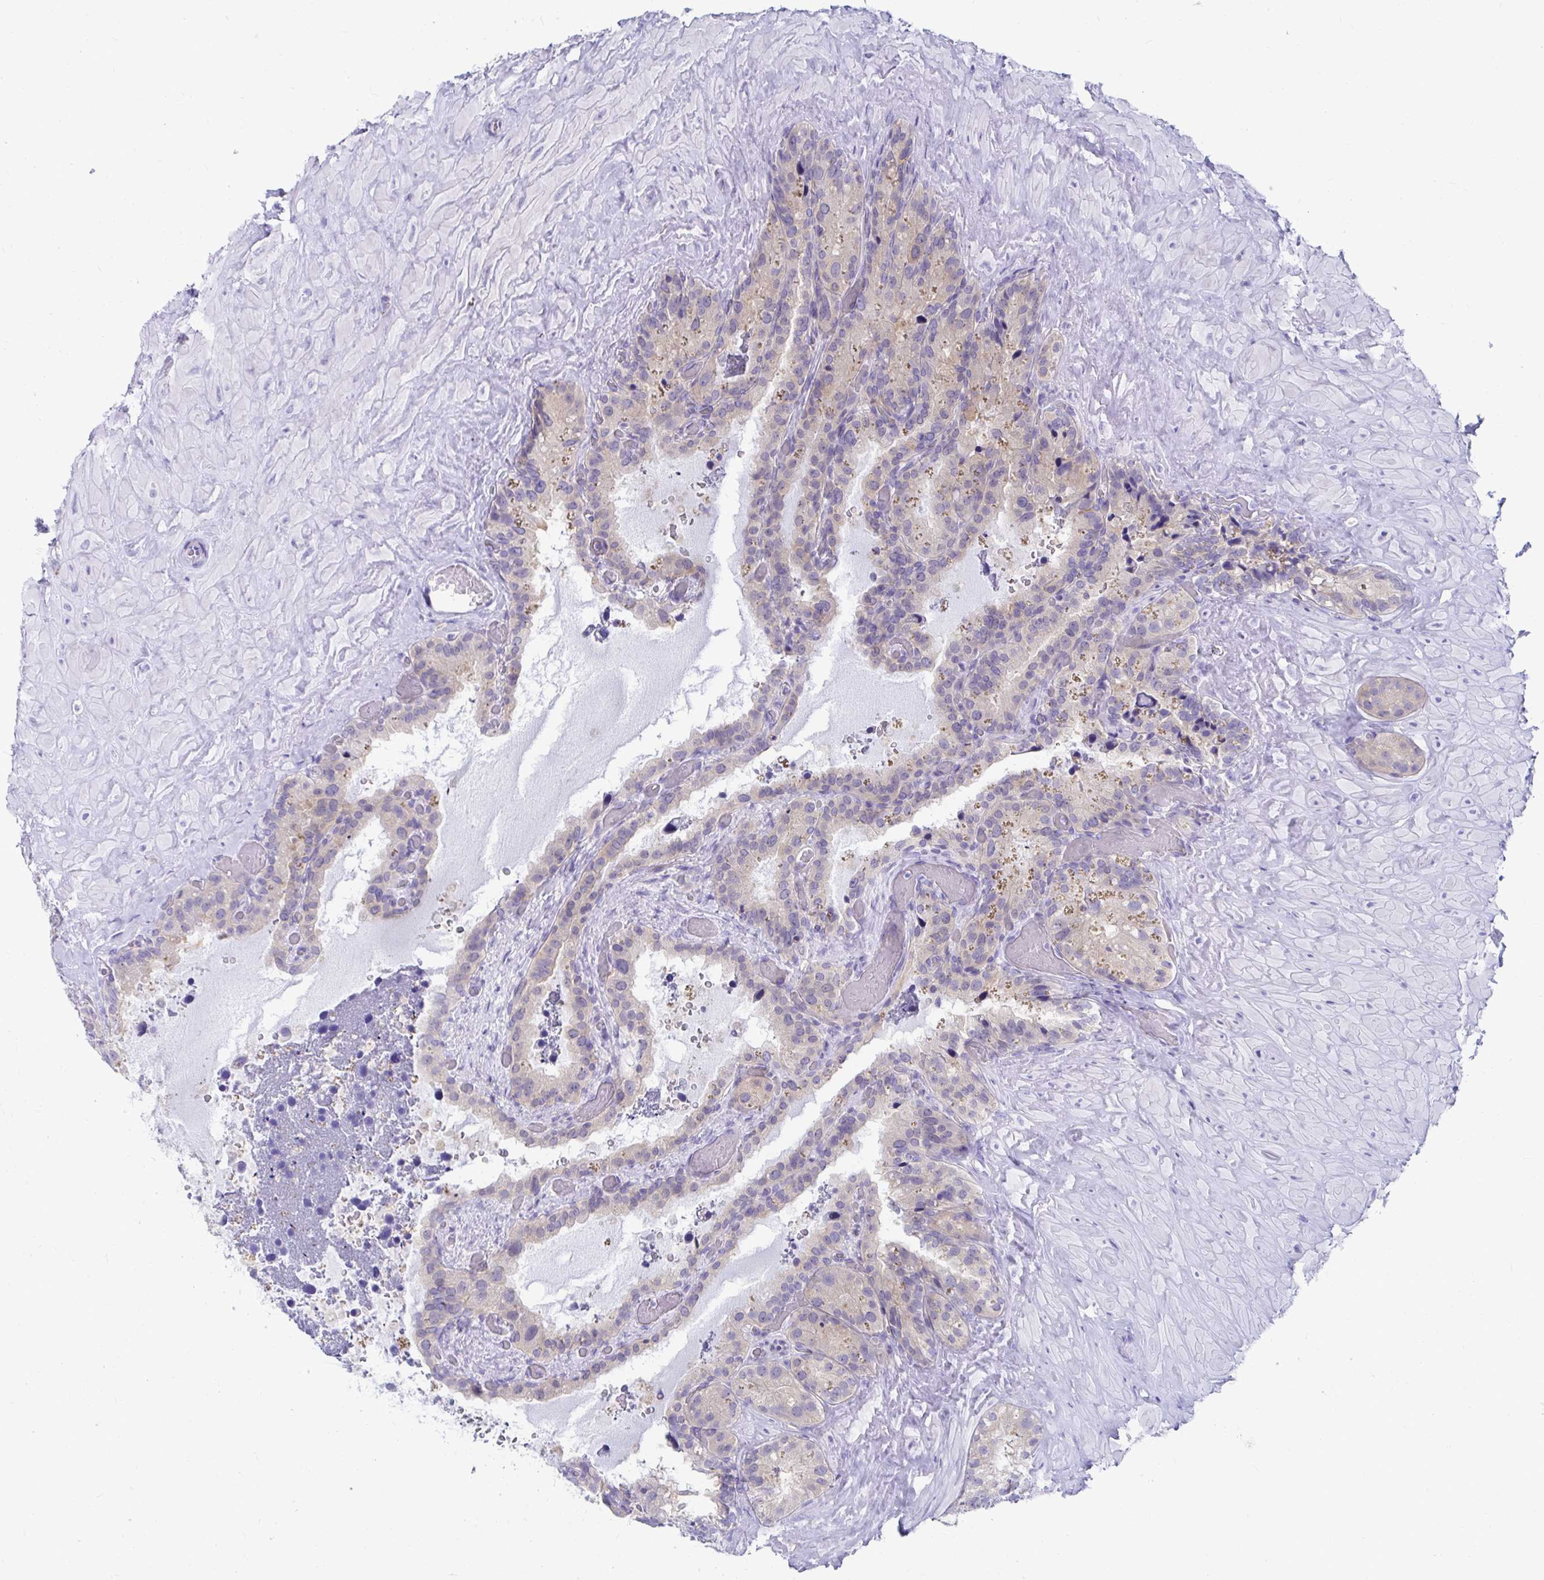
{"staining": {"intensity": "weak", "quantity": "25%-75%", "location": "cytoplasmic/membranous"}, "tissue": "seminal vesicle", "cell_type": "Glandular cells", "image_type": "normal", "snomed": [{"axis": "morphology", "description": "Normal tissue, NOS"}, {"axis": "topography", "description": "Seminal veicle"}], "caption": "Immunohistochemistry (IHC) (DAB) staining of normal human seminal vesicle reveals weak cytoplasmic/membranous protein expression in about 25%-75% of glandular cells. The staining was performed using DAB to visualize the protein expression in brown, while the nuclei were stained in blue with hematoxylin (Magnification: 20x).", "gene": "C19orf81", "patient": {"sex": "male", "age": 60}}